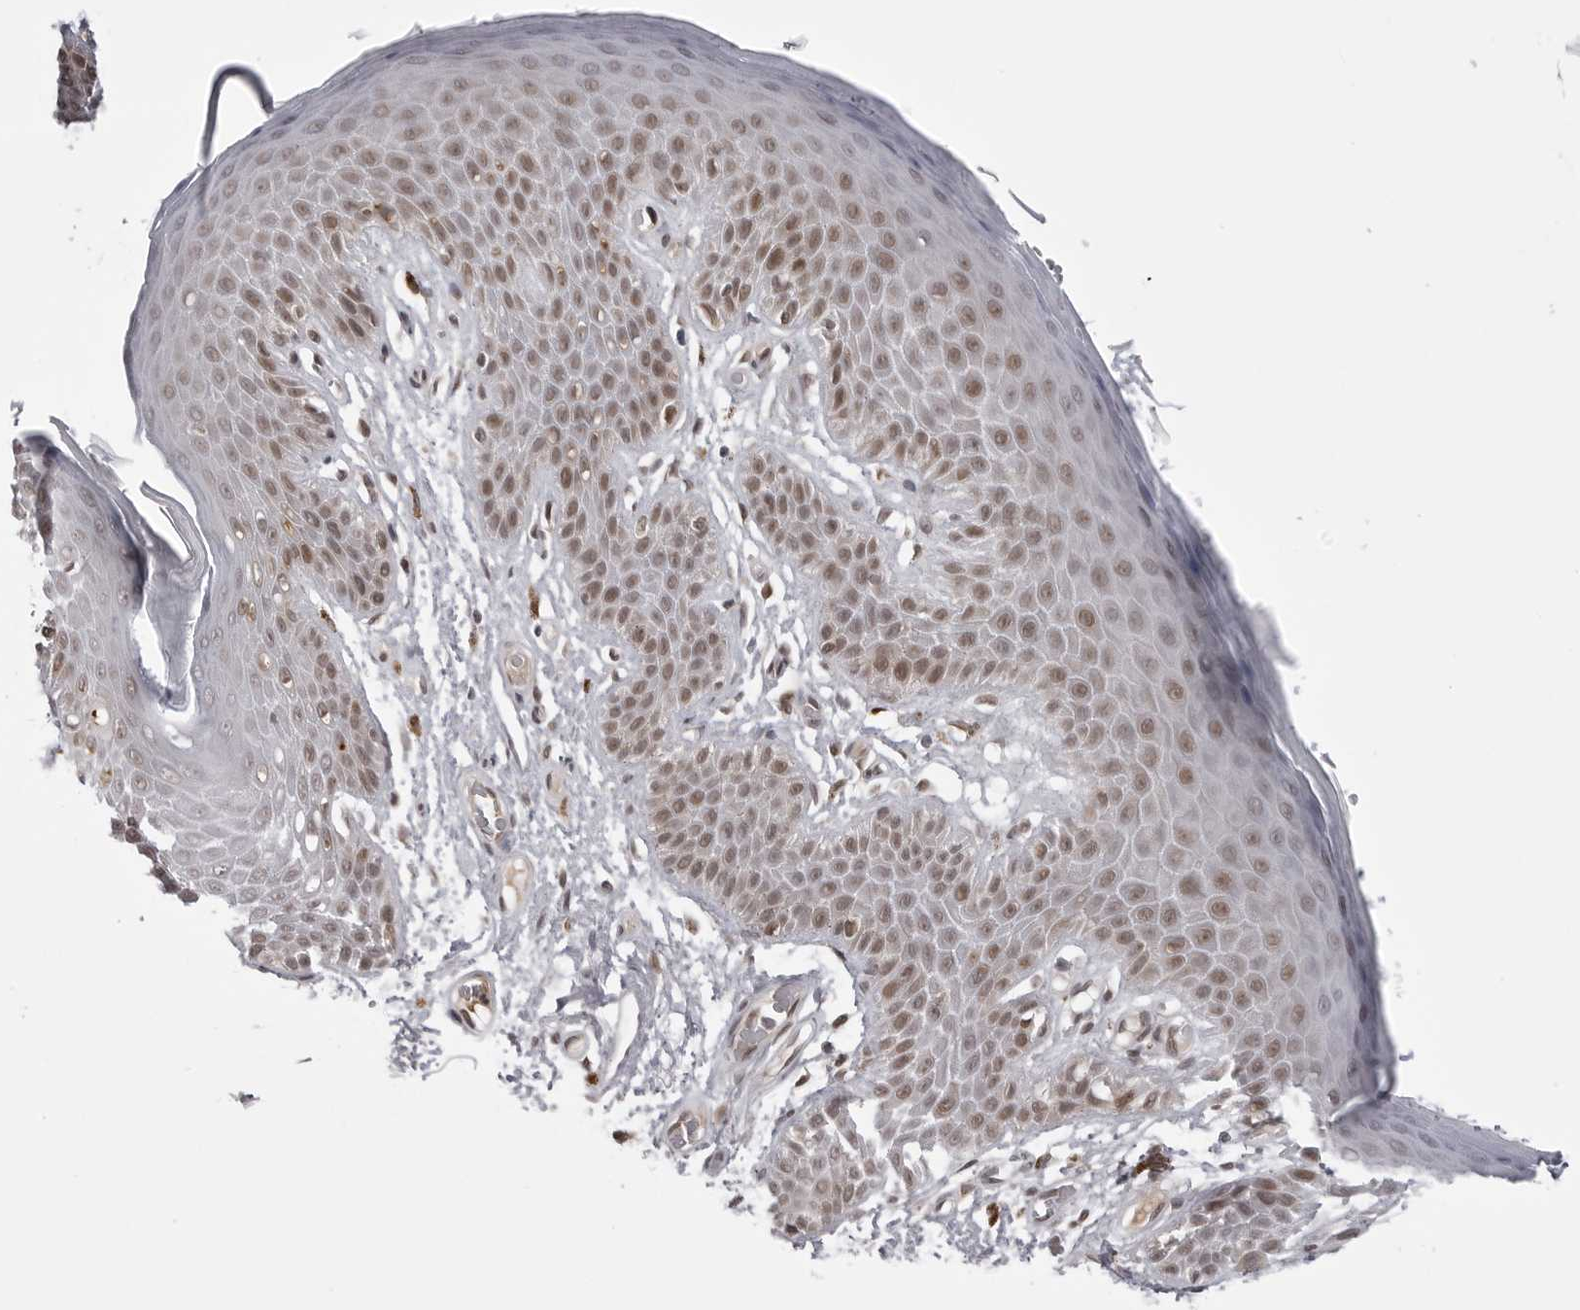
{"staining": {"intensity": "moderate", "quantity": "25%-75%", "location": "nuclear"}, "tissue": "skin", "cell_type": "Epidermal cells", "image_type": "normal", "snomed": [{"axis": "morphology", "description": "Normal tissue, NOS"}, {"axis": "topography", "description": "Anal"}], "caption": "IHC micrograph of normal skin: human skin stained using immunohistochemistry (IHC) demonstrates medium levels of moderate protein expression localized specifically in the nuclear of epidermal cells, appearing as a nuclear brown color.", "gene": "PHF3", "patient": {"sex": "male", "age": 74}}